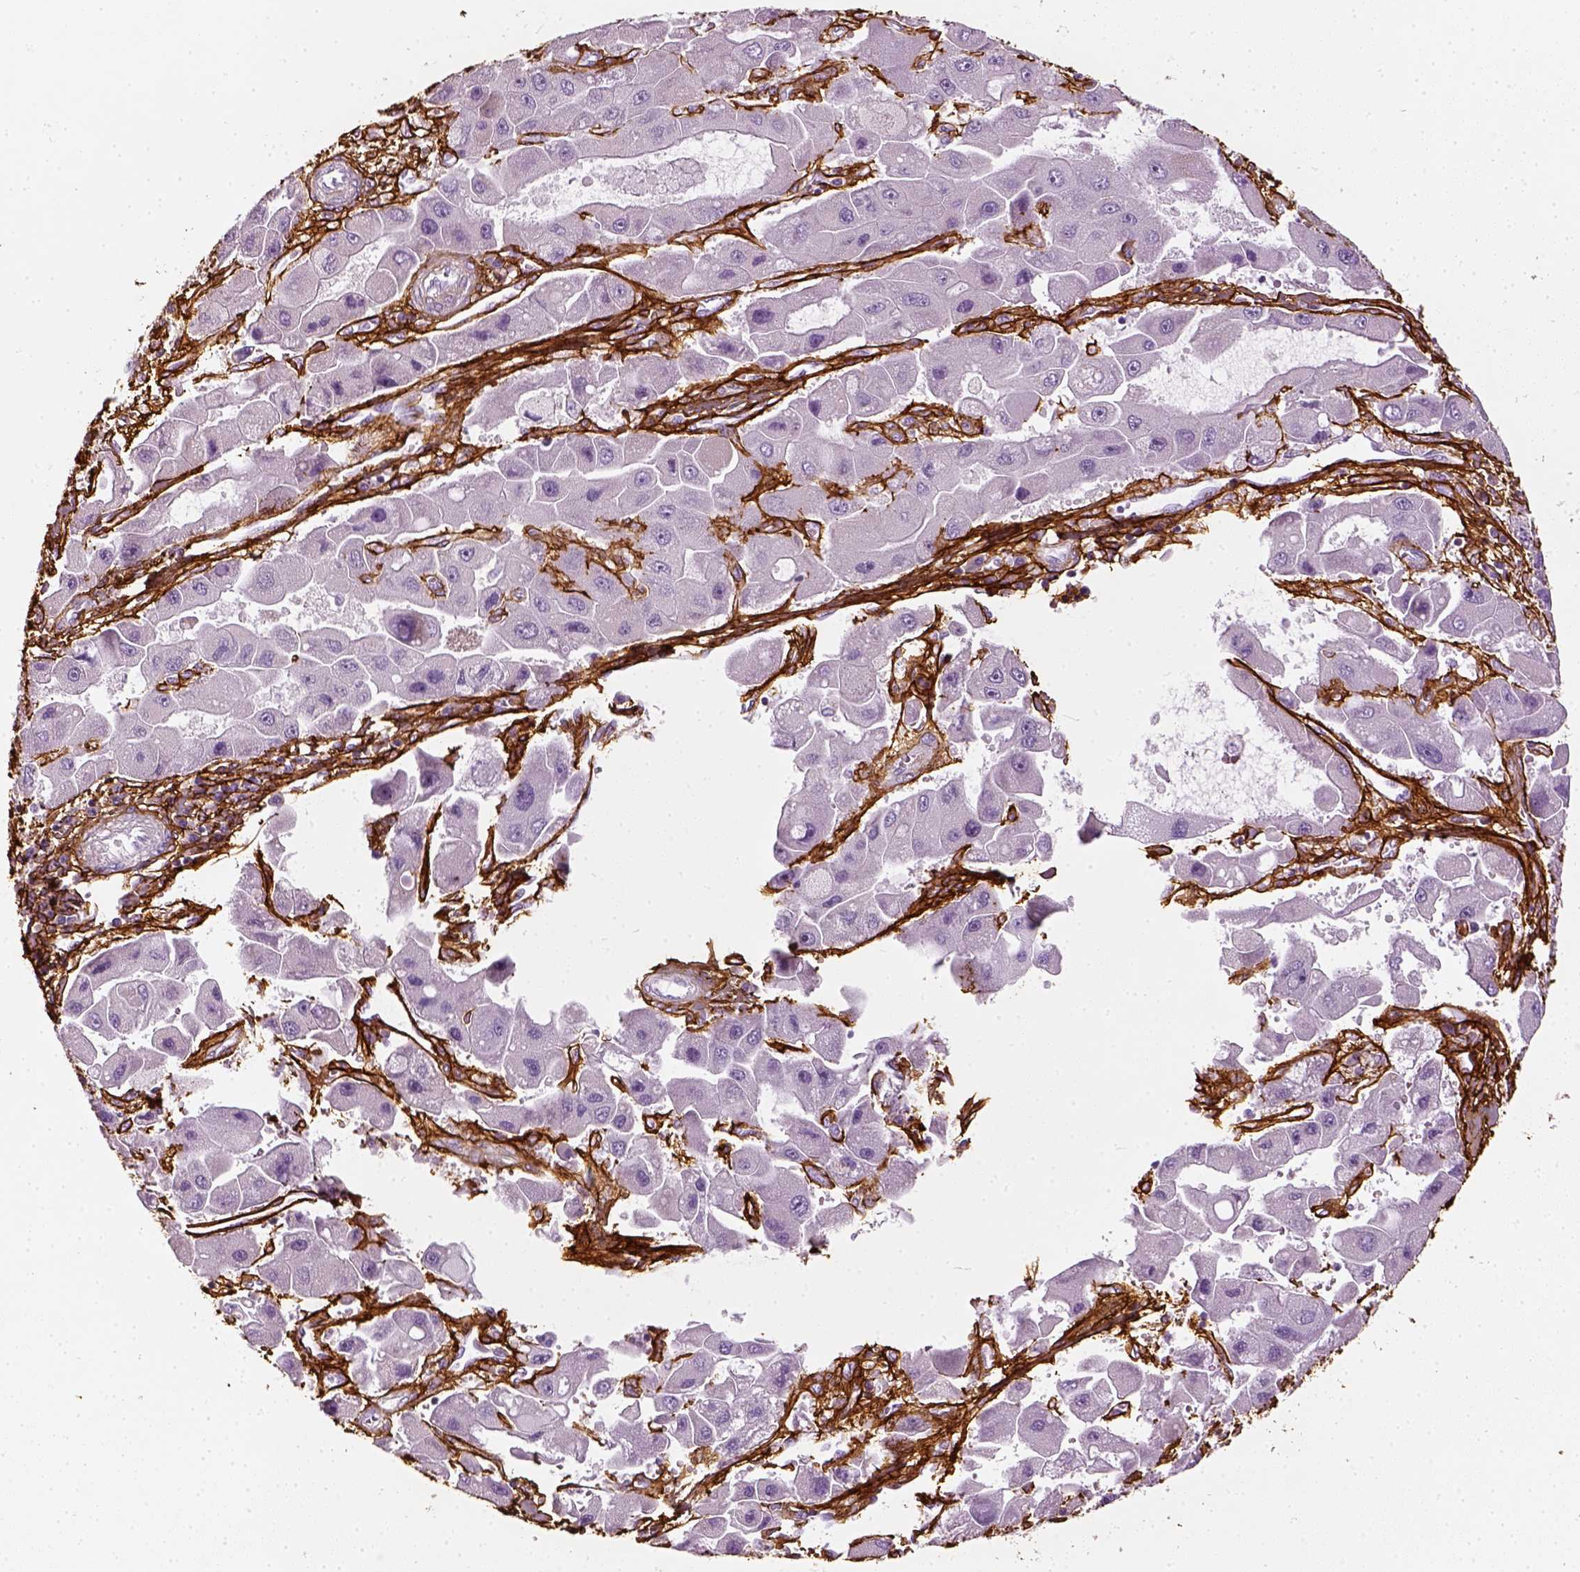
{"staining": {"intensity": "negative", "quantity": "none", "location": "none"}, "tissue": "liver cancer", "cell_type": "Tumor cells", "image_type": "cancer", "snomed": [{"axis": "morphology", "description": "Carcinoma, Hepatocellular, NOS"}, {"axis": "topography", "description": "Liver"}], "caption": "IHC image of neoplastic tissue: human liver cancer stained with DAB displays no significant protein staining in tumor cells.", "gene": "COL6A2", "patient": {"sex": "male", "age": 24}}